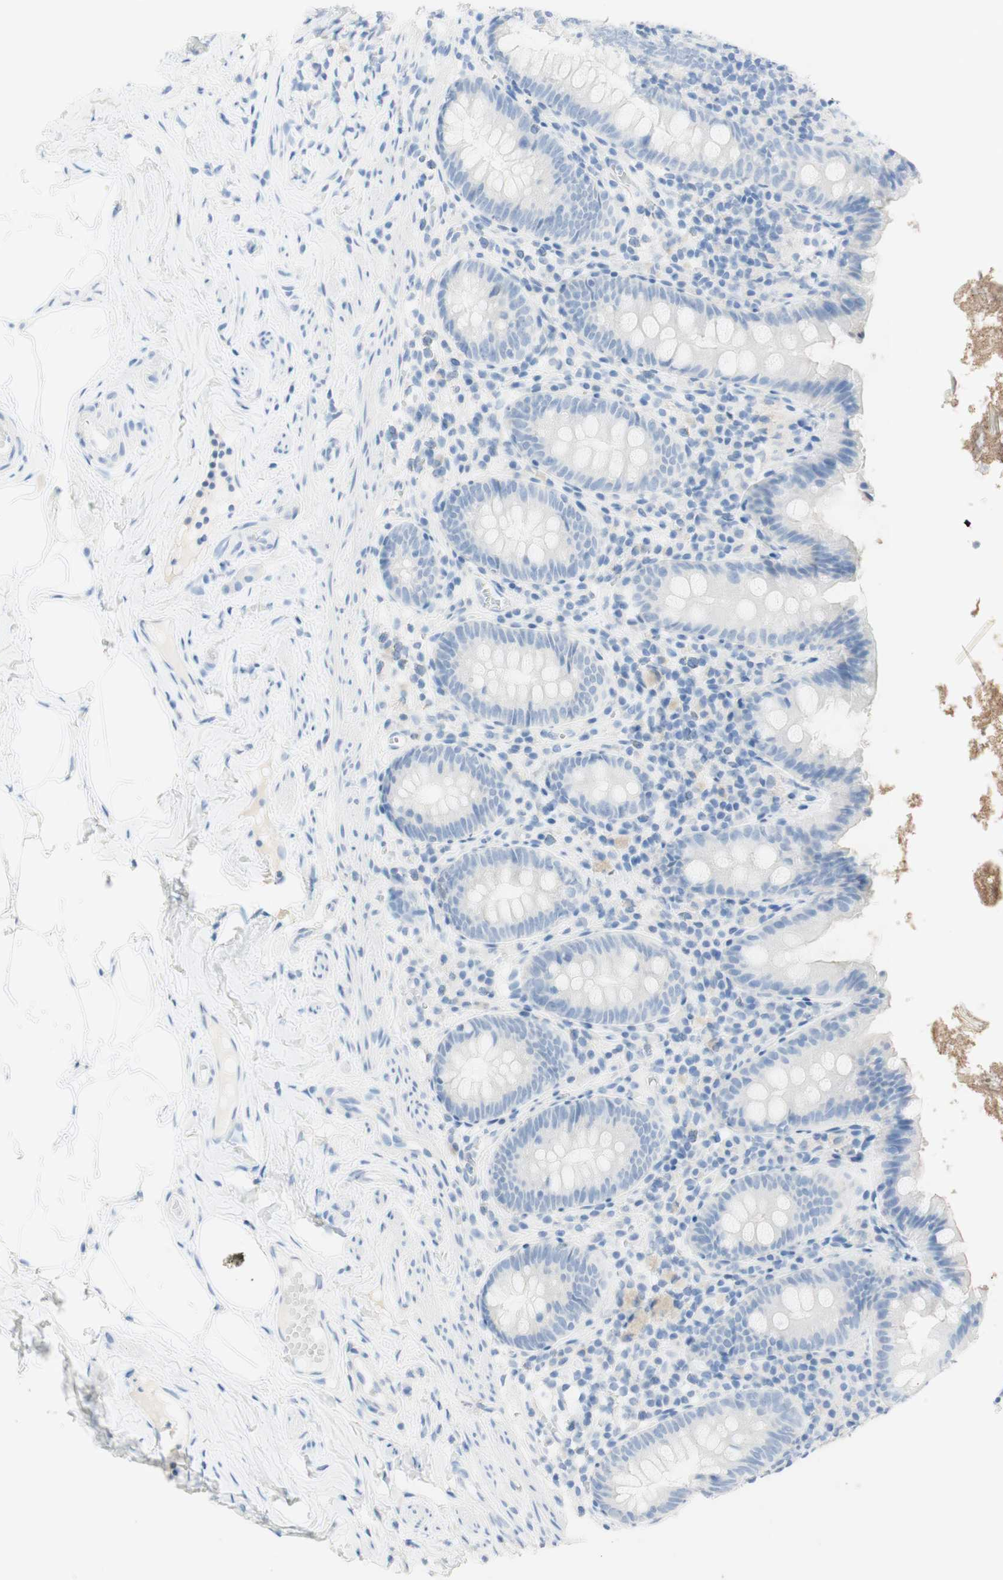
{"staining": {"intensity": "negative", "quantity": "none", "location": "none"}, "tissue": "appendix", "cell_type": "Glandular cells", "image_type": "normal", "snomed": [{"axis": "morphology", "description": "Normal tissue, NOS"}, {"axis": "topography", "description": "Appendix"}], "caption": "IHC histopathology image of benign appendix: human appendix stained with DAB (3,3'-diaminobenzidine) demonstrates no significant protein expression in glandular cells. (DAB IHC visualized using brightfield microscopy, high magnification).", "gene": "TPO", "patient": {"sex": "male", "age": 52}}